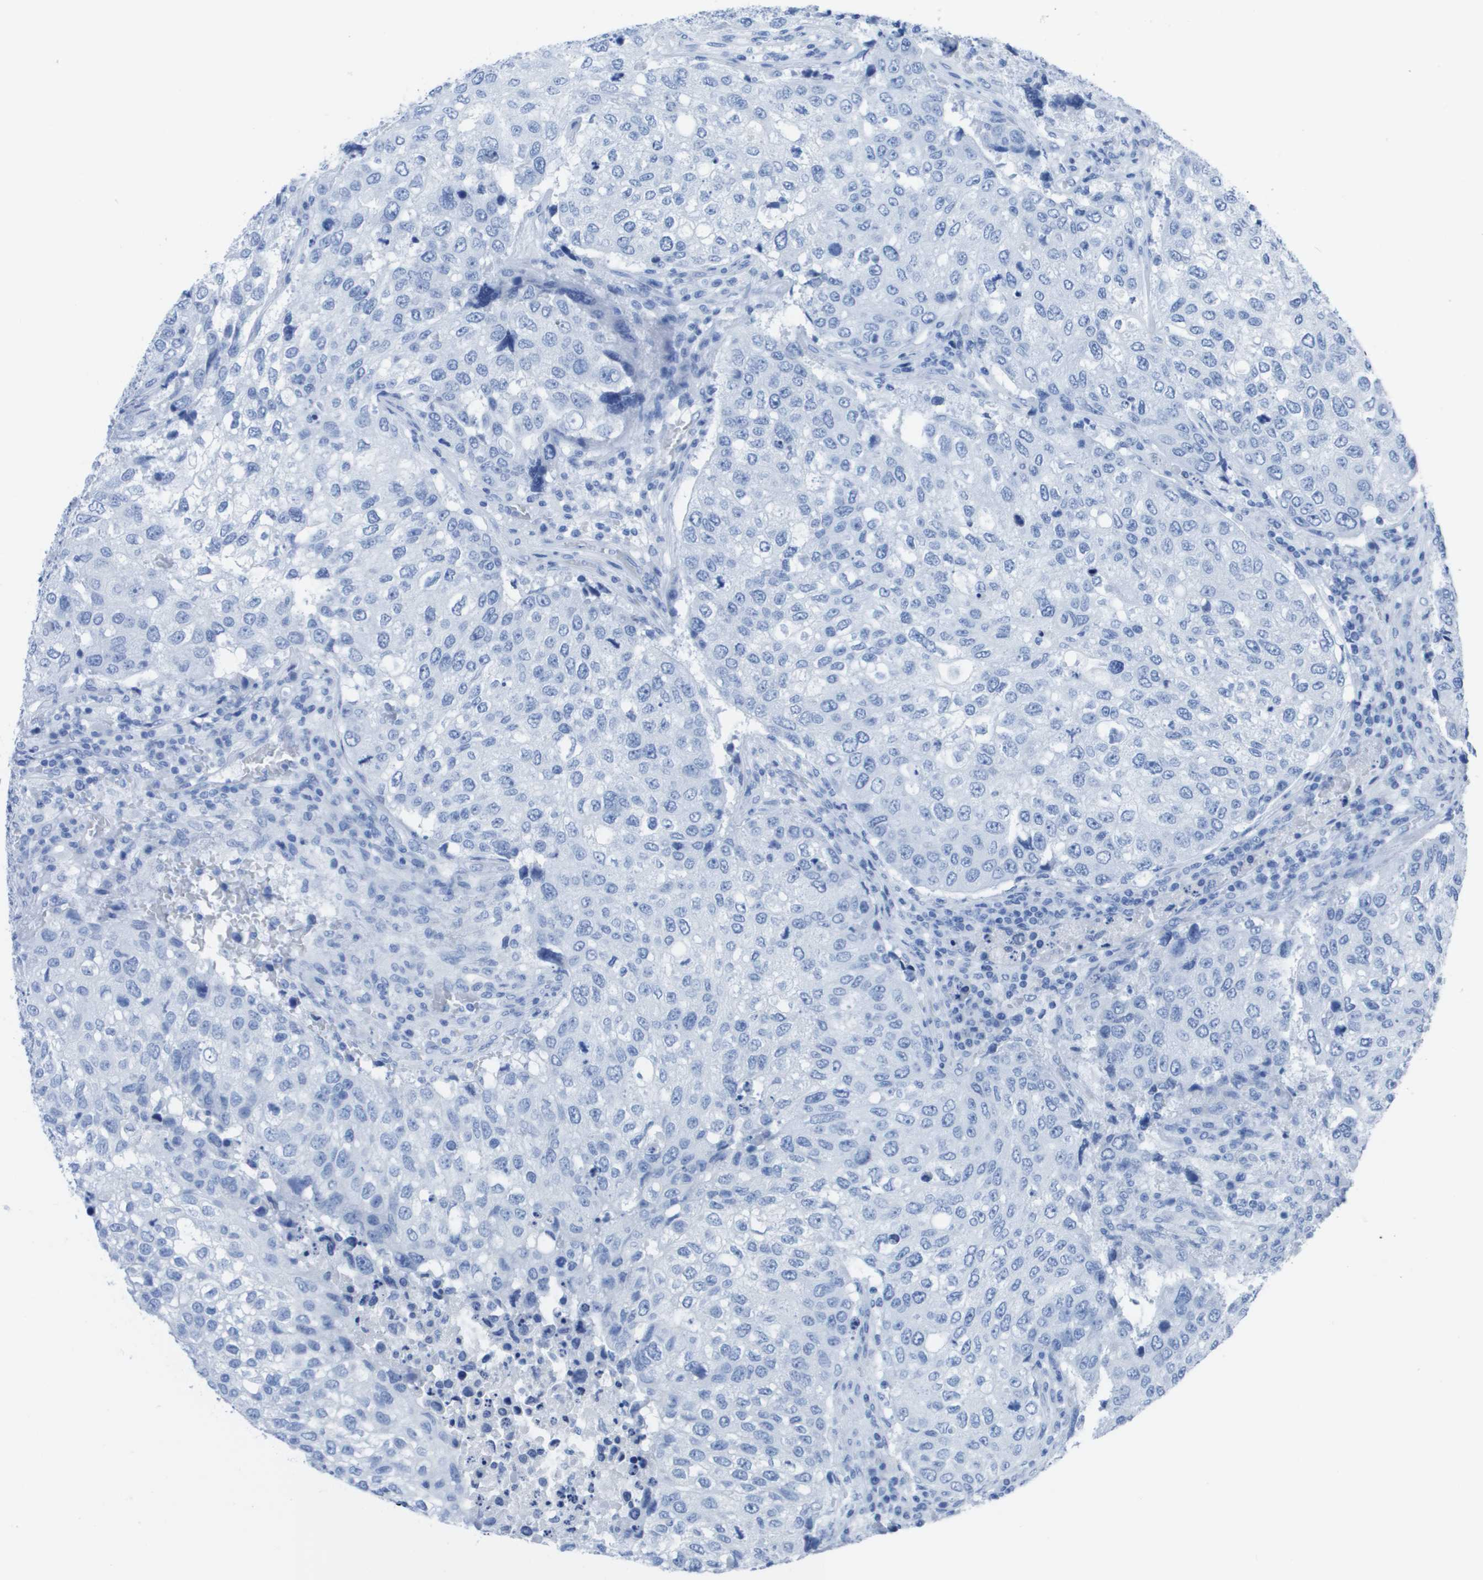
{"staining": {"intensity": "negative", "quantity": "none", "location": "none"}, "tissue": "urothelial cancer", "cell_type": "Tumor cells", "image_type": "cancer", "snomed": [{"axis": "morphology", "description": "Urothelial carcinoma, High grade"}, {"axis": "topography", "description": "Lymph node"}, {"axis": "topography", "description": "Urinary bladder"}], "caption": "High magnification brightfield microscopy of urothelial cancer stained with DAB (3,3'-diaminobenzidine) (brown) and counterstained with hematoxylin (blue): tumor cells show no significant expression.", "gene": "KCNA3", "patient": {"sex": "male", "age": 51}}